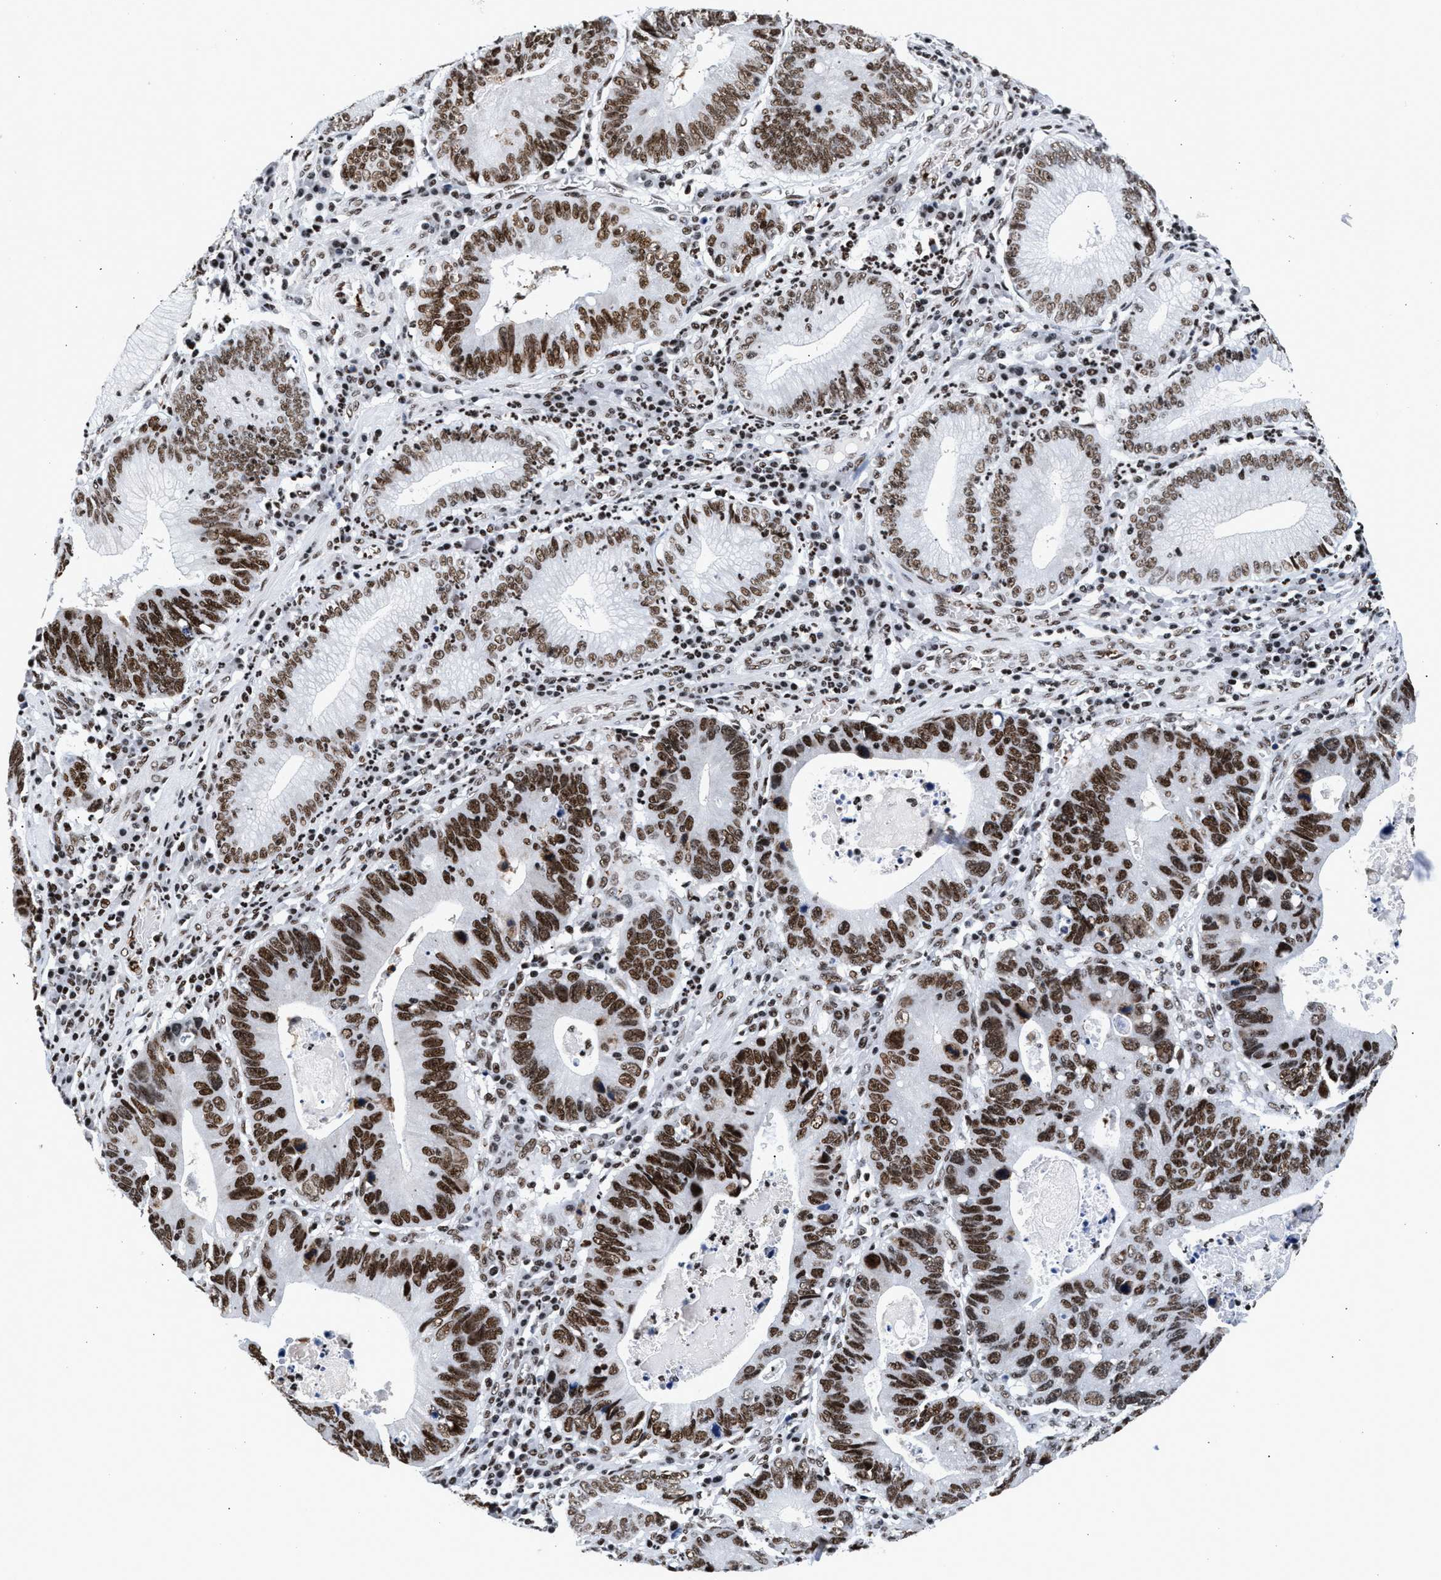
{"staining": {"intensity": "strong", "quantity": ">75%", "location": "nuclear"}, "tissue": "stomach cancer", "cell_type": "Tumor cells", "image_type": "cancer", "snomed": [{"axis": "morphology", "description": "Adenocarcinoma, NOS"}, {"axis": "topography", "description": "Stomach"}], "caption": "Stomach cancer stained for a protein reveals strong nuclear positivity in tumor cells. (DAB (3,3'-diaminobenzidine) IHC, brown staining for protein, blue staining for nuclei).", "gene": "RAD21", "patient": {"sex": "male", "age": 59}}